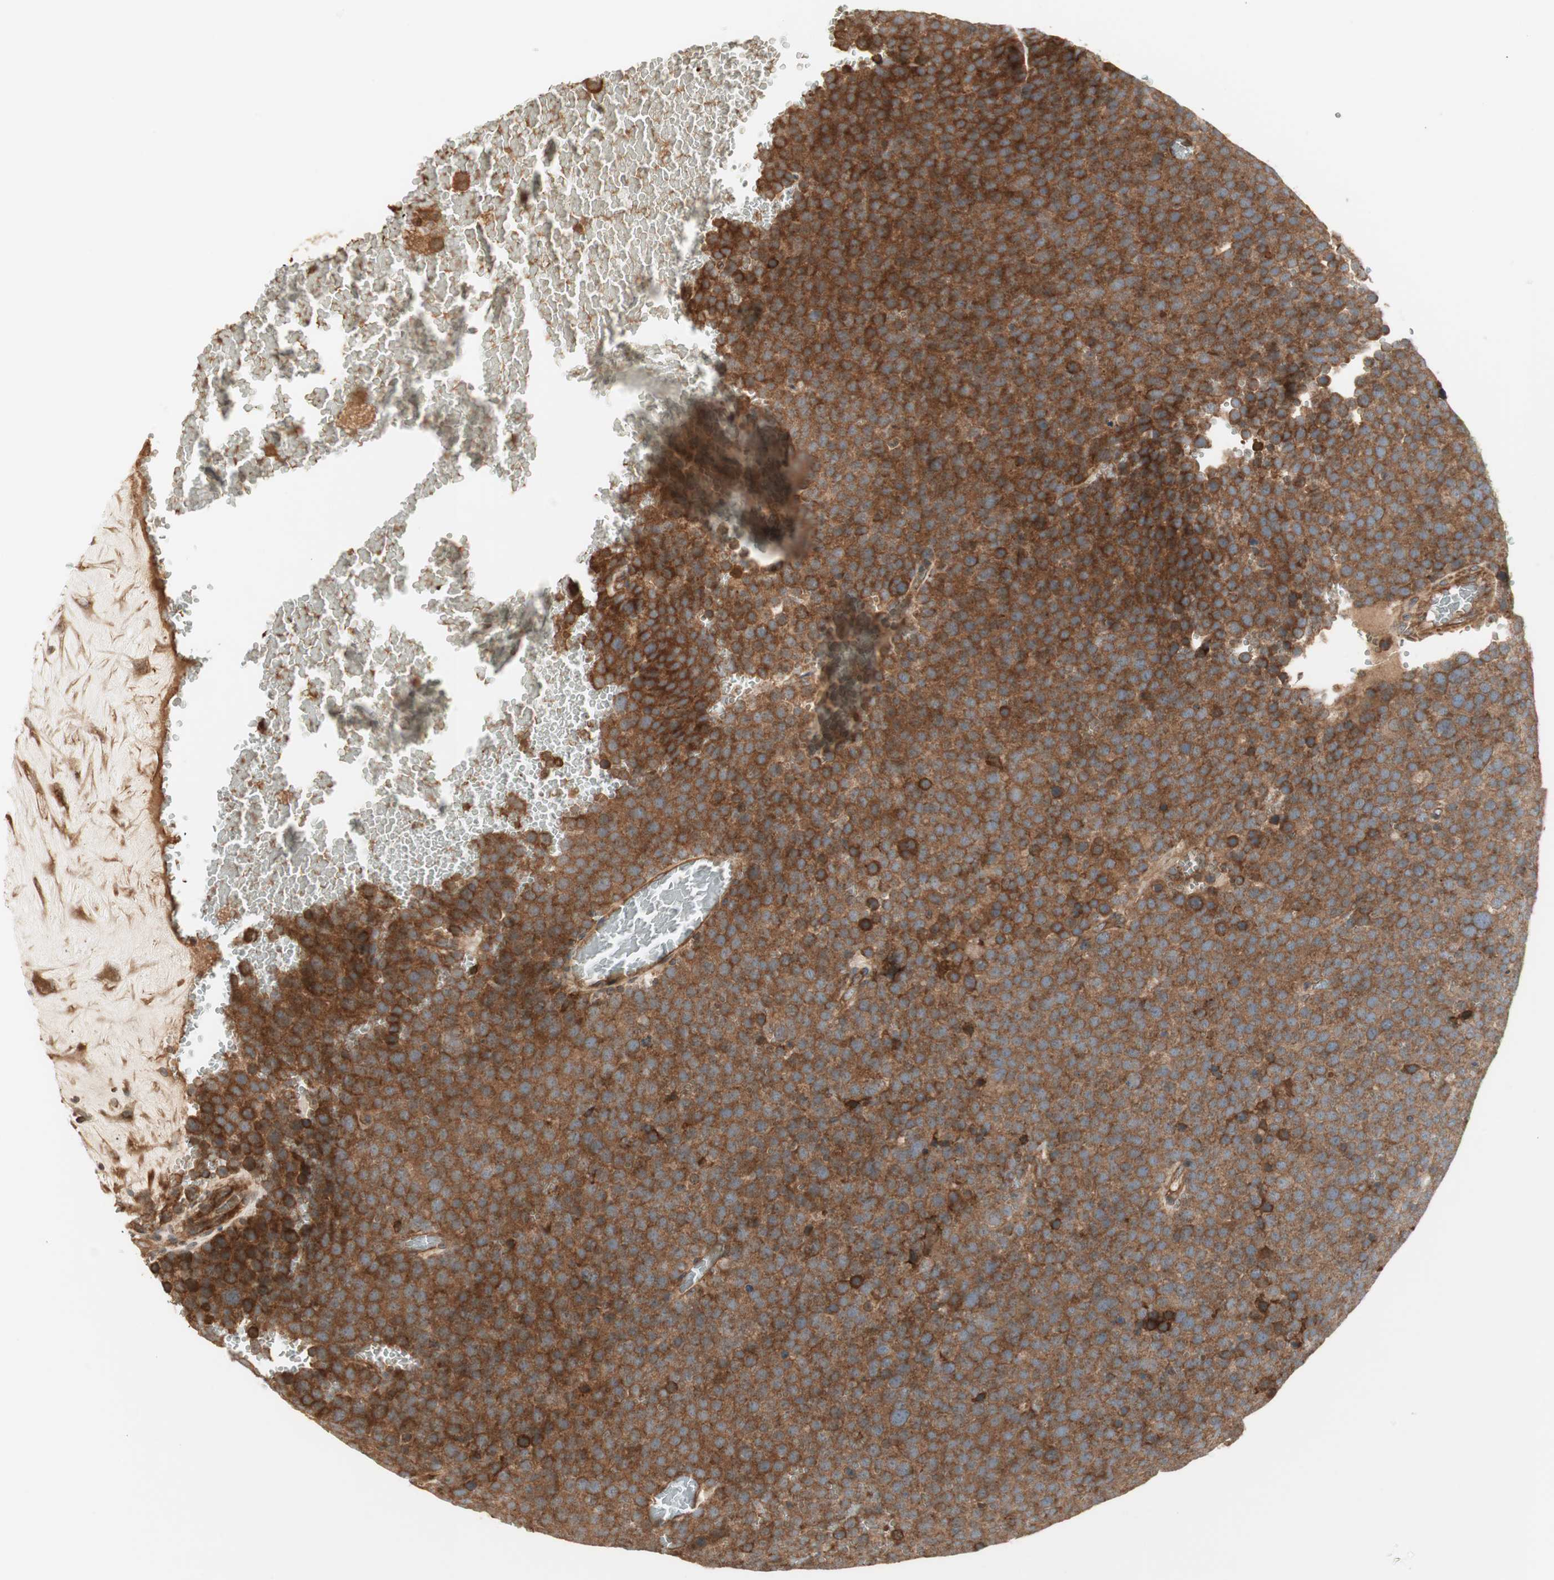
{"staining": {"intensity": "strong", "quantity": ">75%", "location": "cytoplasmic/membranous"}, "tissue": "testis cancer", "cell_type": "Tumor cells", "image_type": "cancer", "snomed": [{"axis": "morphology", "description": "Seminoma, NOS"}, {"axis": "topography", "description": "Testis"}], "caption": "Seminoma (testis) stained with a brown dye demonstrates strong cytoplasmic/membranous positive positivity in about >75% of tumor cells.", "gene": "CTTNBP2NL", "patient": {"sex": "male", "age": 71}}